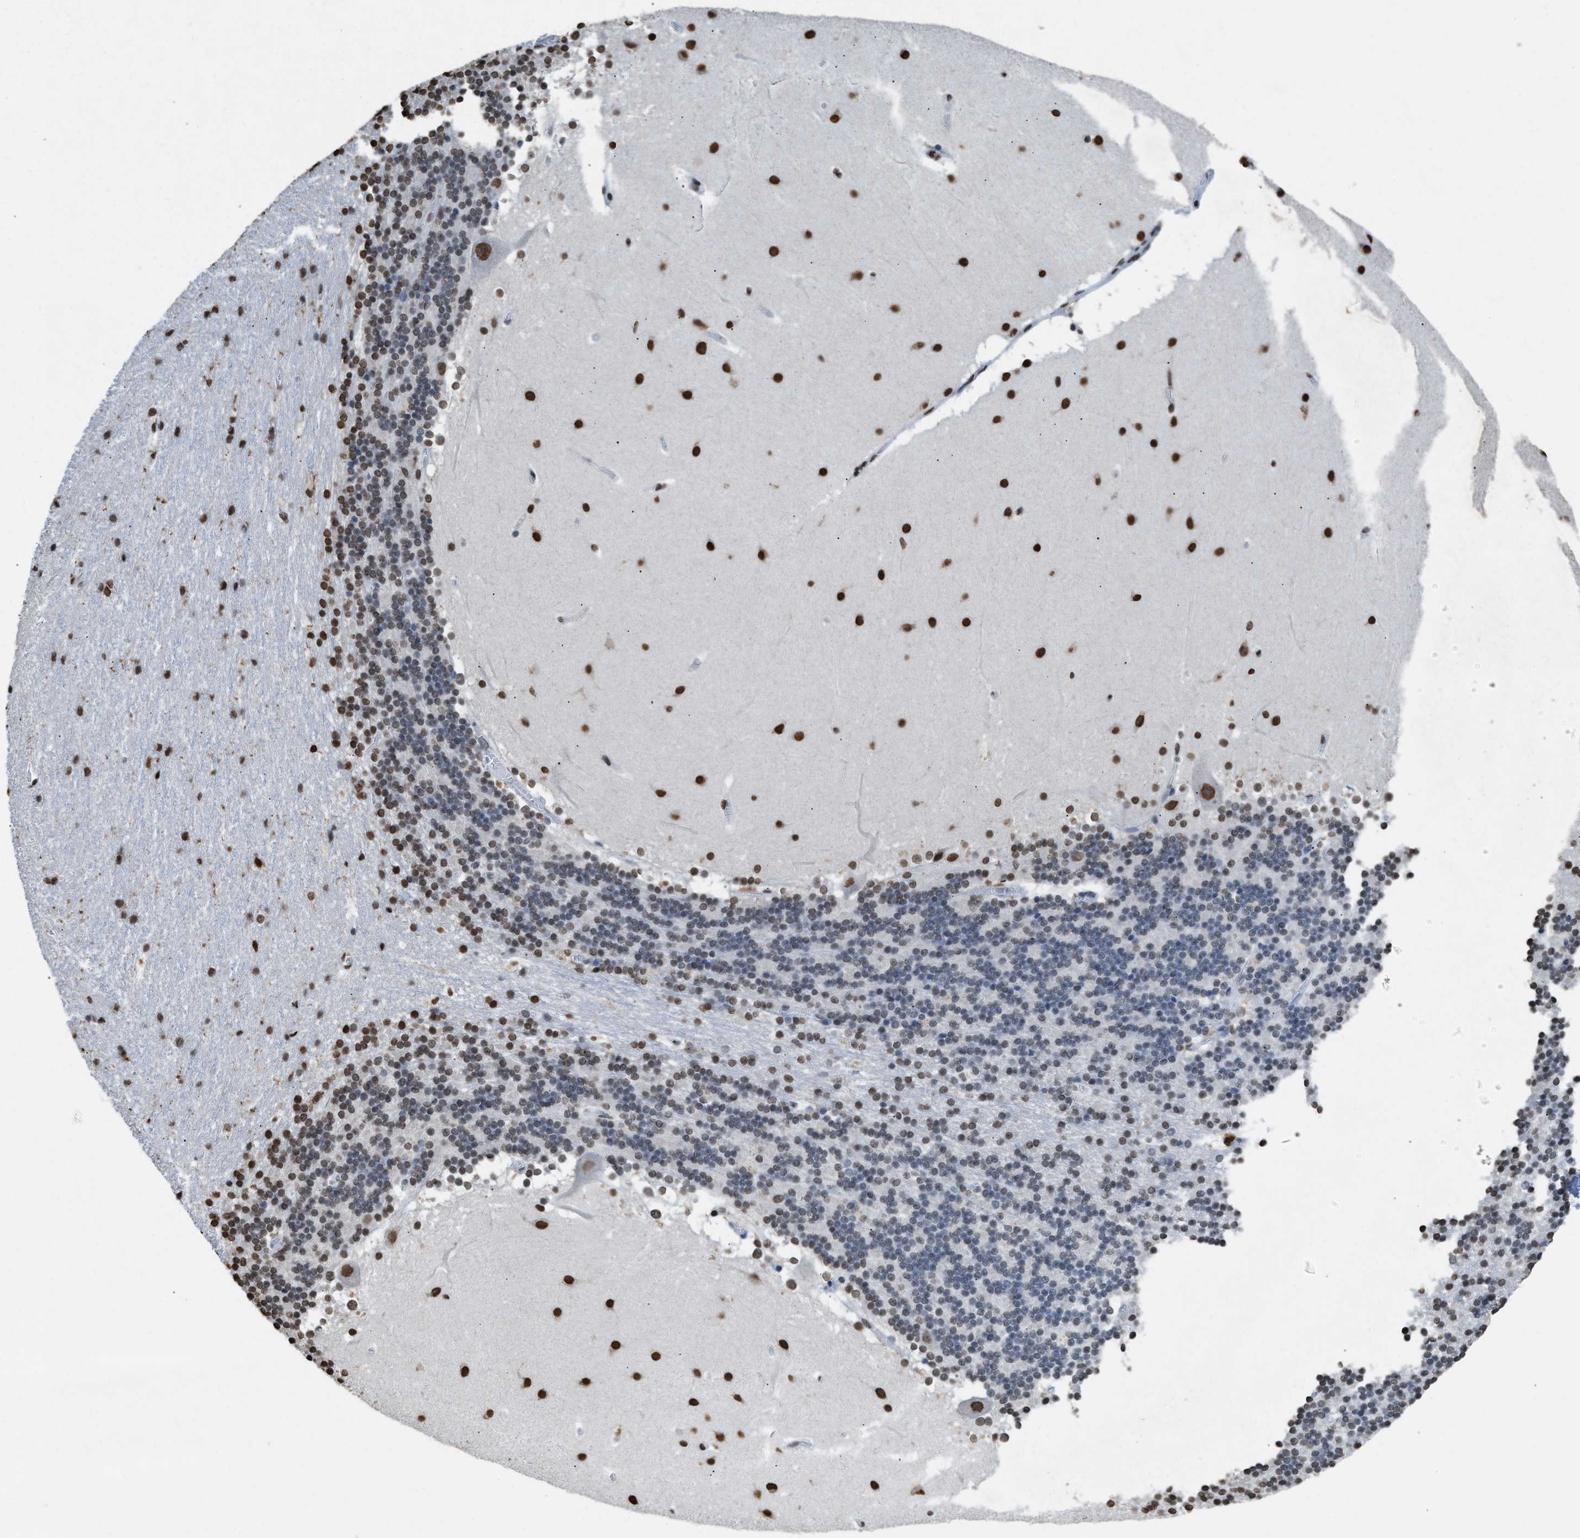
{"staining": {"intensity": "moderate", "quantity": "<25%", "location": "nuclear"}, "tissue": "cerebellum", "cell_type": "Cells in granular layer", "image_type": "normal", "snomed": [{"axis": "morphology", "description": "Normal tissue, NOS"}, {"axis": "topography", "description": "Cerebellum"}], "caption": "Cerebellum stained for a protein (brown) demonstrates moderate nuclear positive expression in about <25% of cells in granular layer.", "gene": "NUP88", "patient": {"sex": "female", "age": 19}}